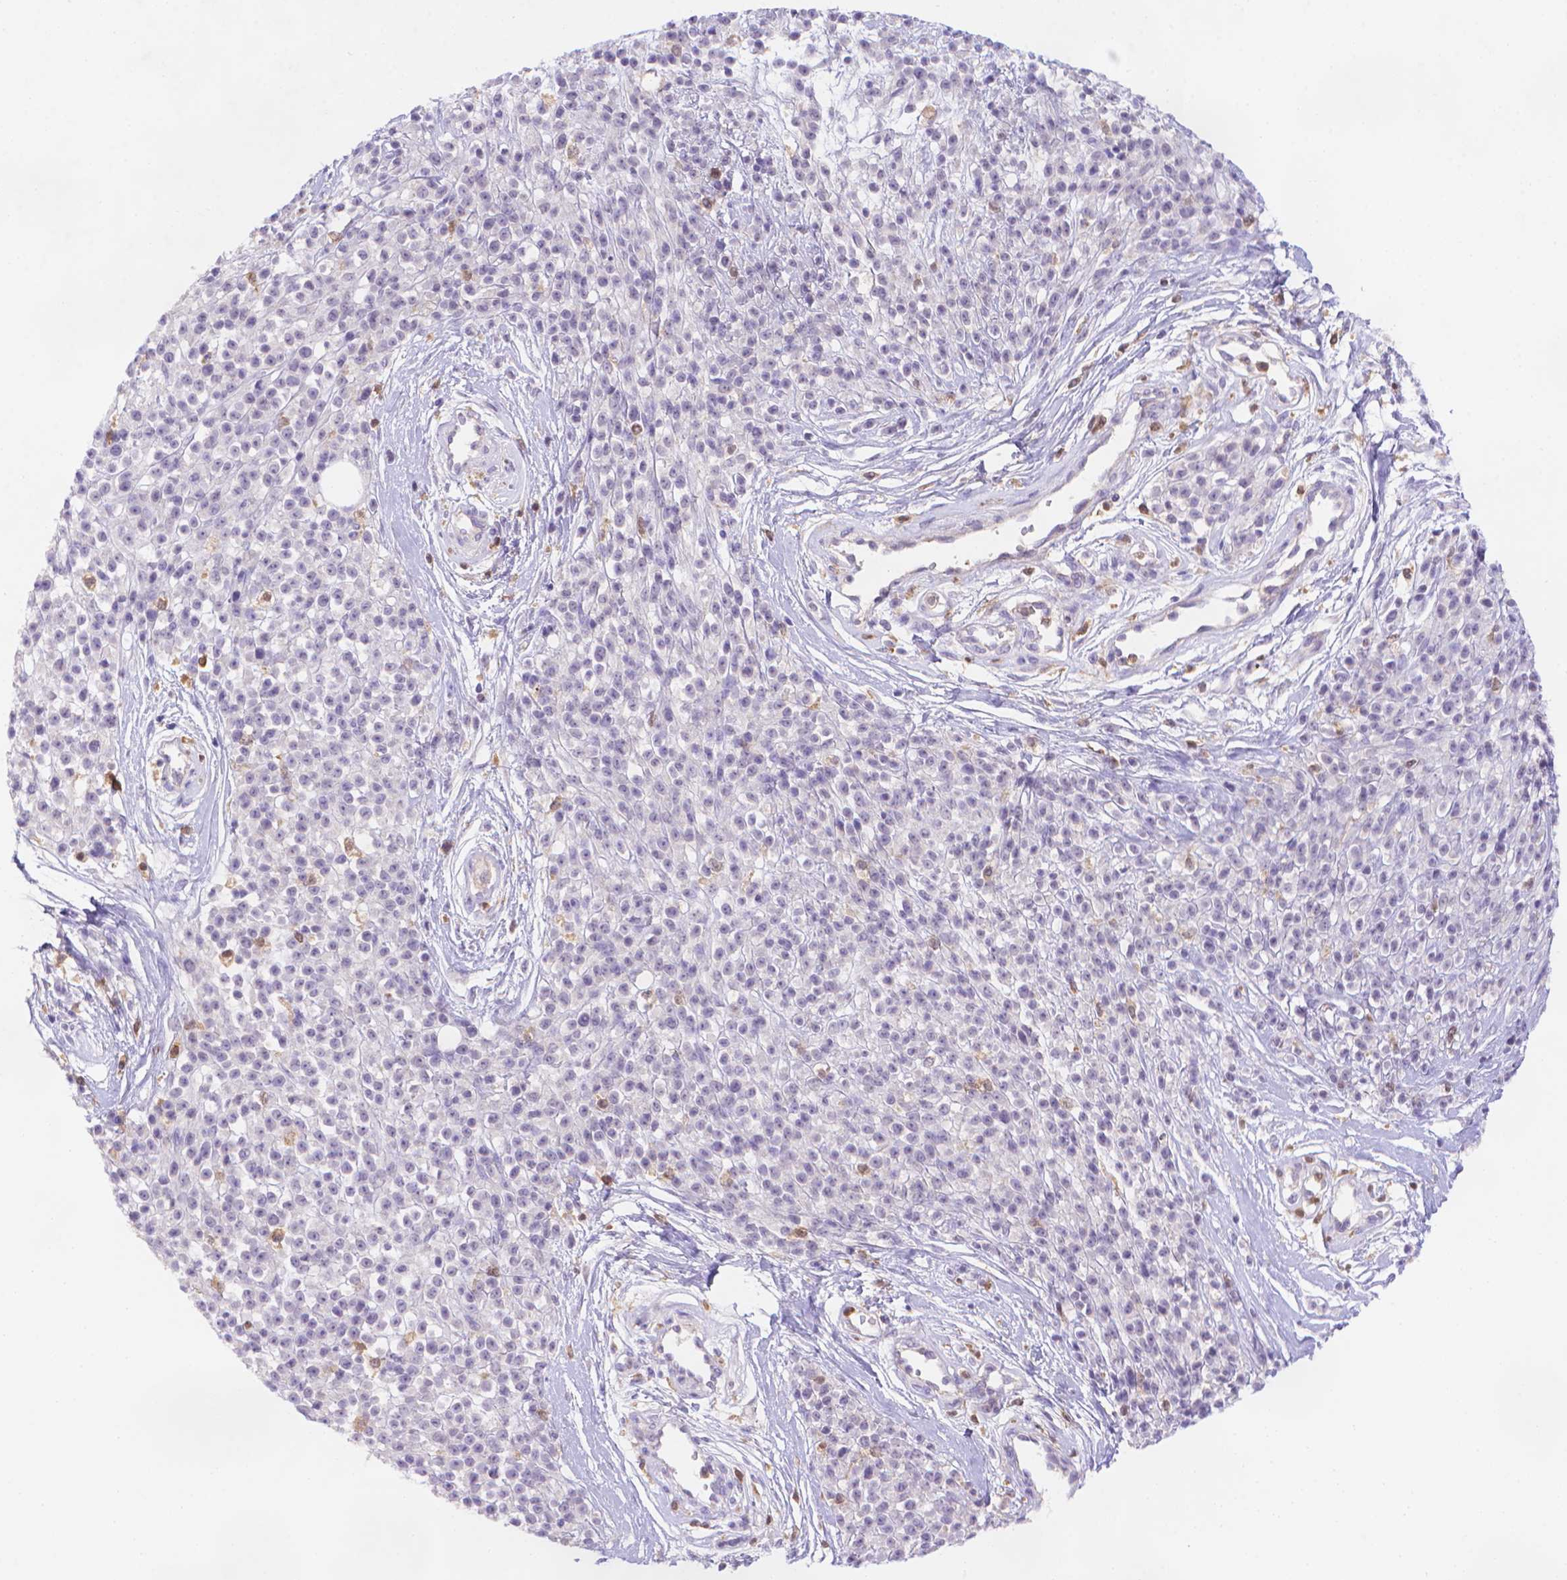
{"staining": {"intensity": "negative", "quantity": "none", "location": "none"}, "tissue": "melanoma", "cell_type": "Tumor cells", "image_type": "cancer", "snomed": [{"axis": "morphology", "description": "Malignant melanoma, NOS"}, {"axis": "topography", "description": "Skin"}, {"axis": "topography", "description": "Skin of trunk"}], "caption": "Tumor cells show no significant protein expression in malignant melanoma.", "gene": "FGD2", "patient": {"sex": "male", "age": 74}}